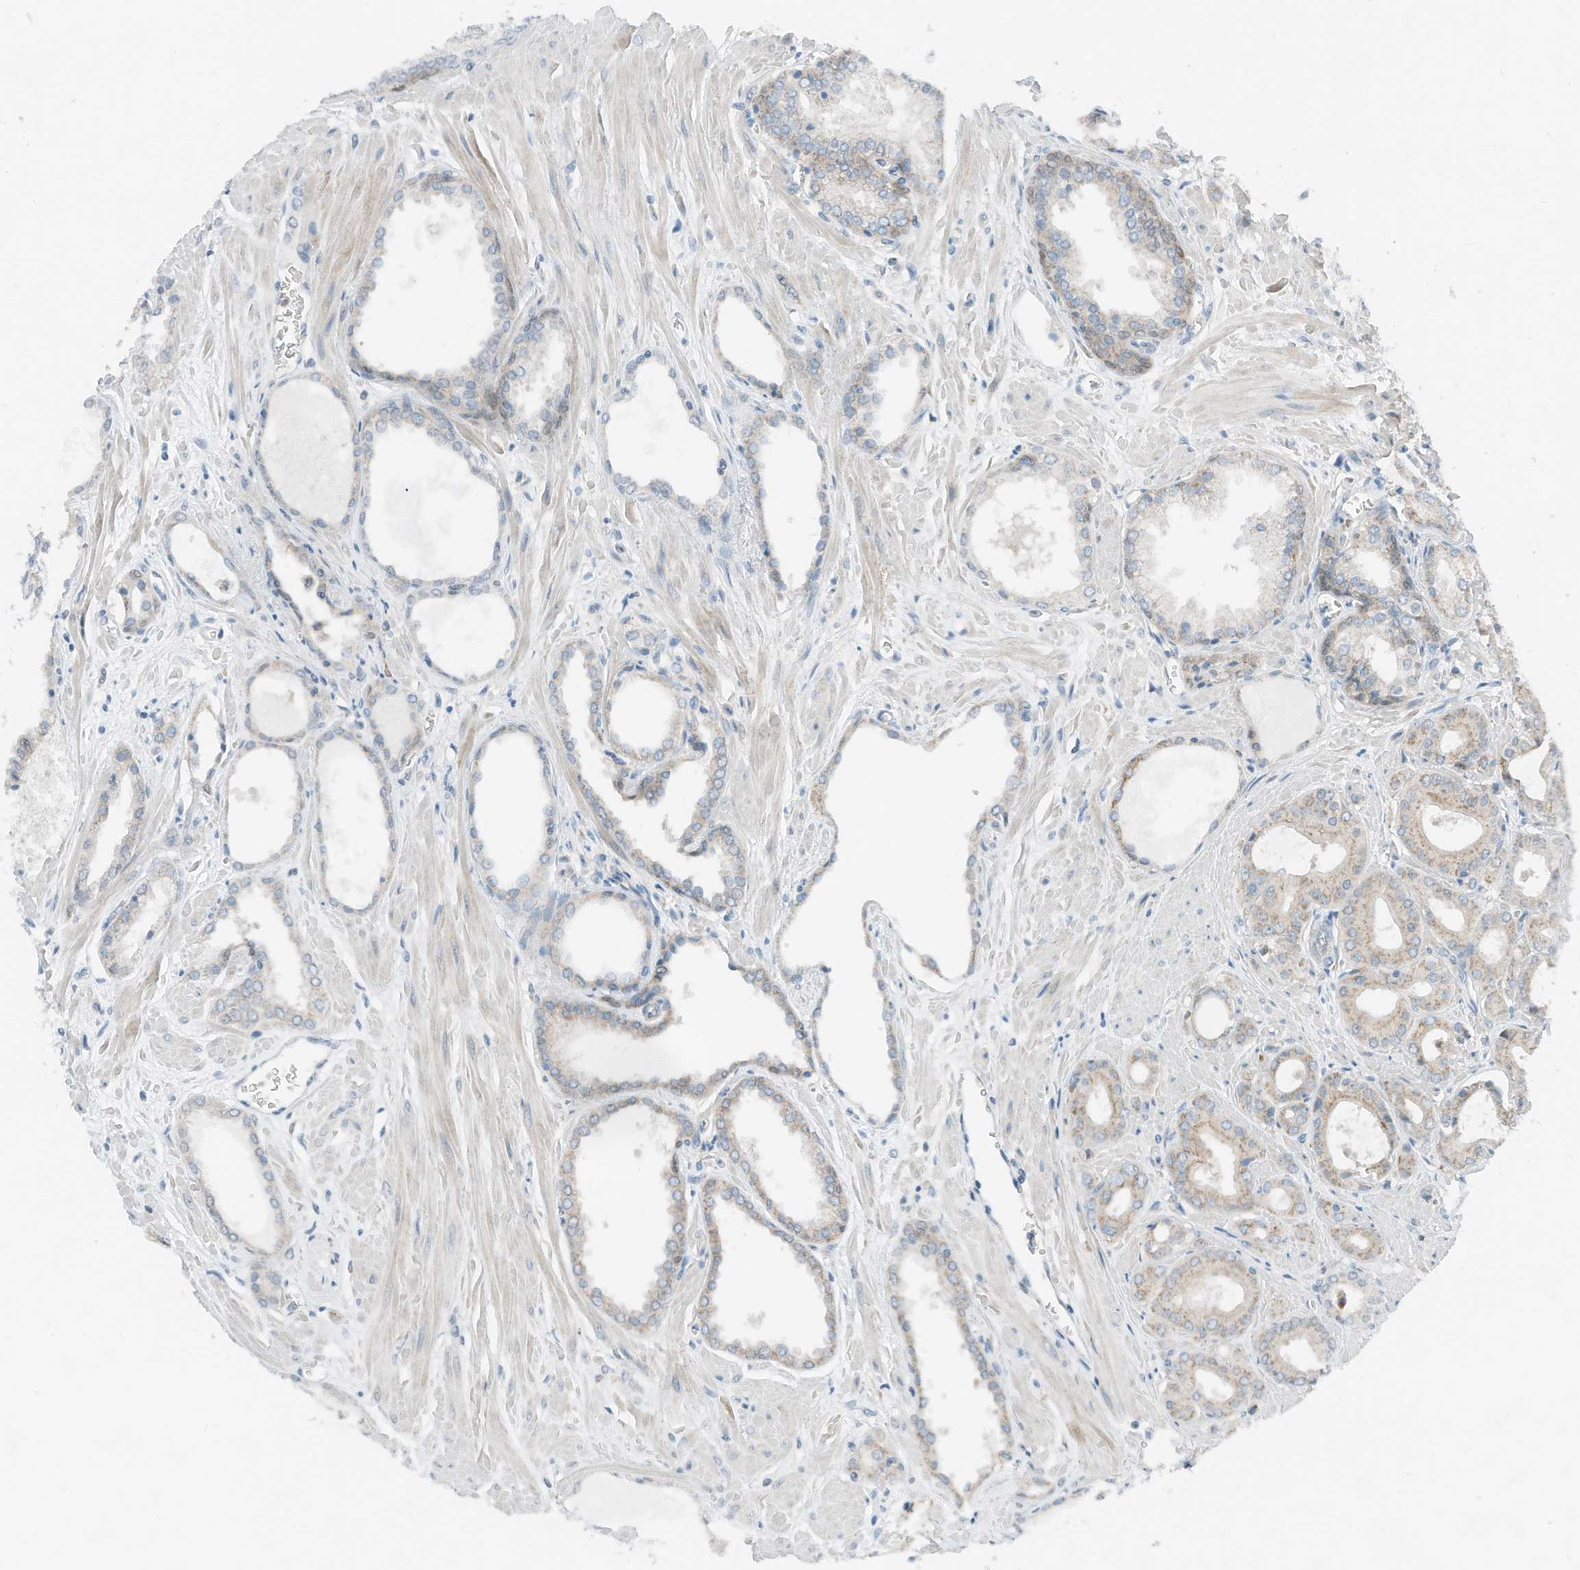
{"staining": {"intensity": "weak", "quantity": "<25%", "location": "cytoplasmic/membranous"}, "tissue": "prostate cancer", "cell_type": "Tumor cells", "image_type": "cancer", "snomed": [{"axis": "morphology", "description": "Adenocarcinoma, Low grade"}, {"axis": "topography", "description": "Prostate"}], "caption": "Tumor cells are negative for protein expression in human prostate adenocarcinoma (low-grade). Nuclei are stained in blue.", "gene": "RMND1", "patient": {"sex": "male", "age": 67}}